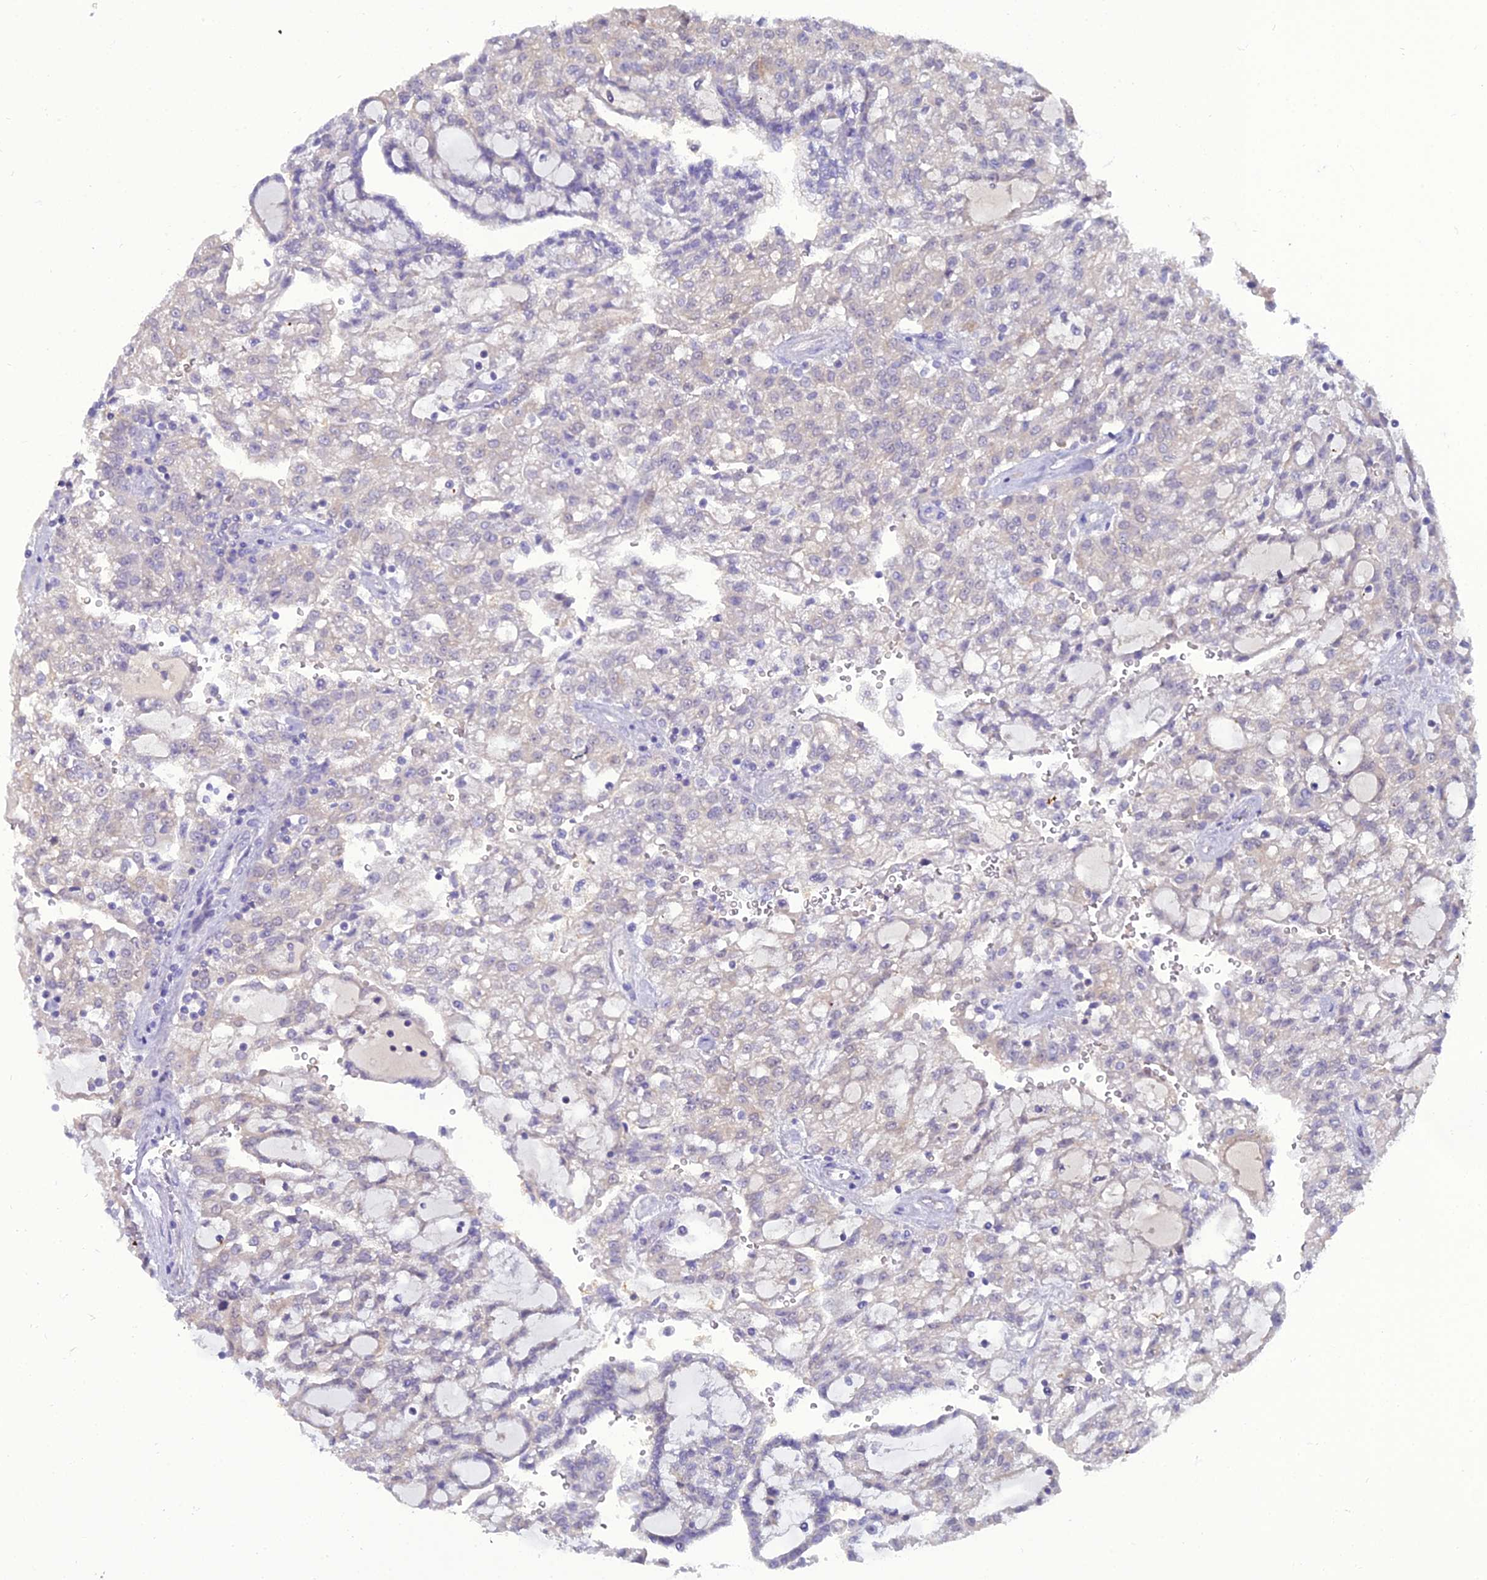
{"staining": {"intensity": "negative", "quantity": "none", "location": "none"}, "tissue": "renal cancer", "cell_type": "Tumor cells", "image_type": "cancer", "snomed": [{"axis": "morphology", "description": "Adenocarcinoma, NOS"}, {"axis": "topography", "description": "Kidney"}], "caption": "Human renal cancer (adenocarcinoma) stained for a protein using IHC demonstrates no expression in tumor cells.", "gene": "GNPNAT1", "patient": {"sex": "male", "age": 63}}